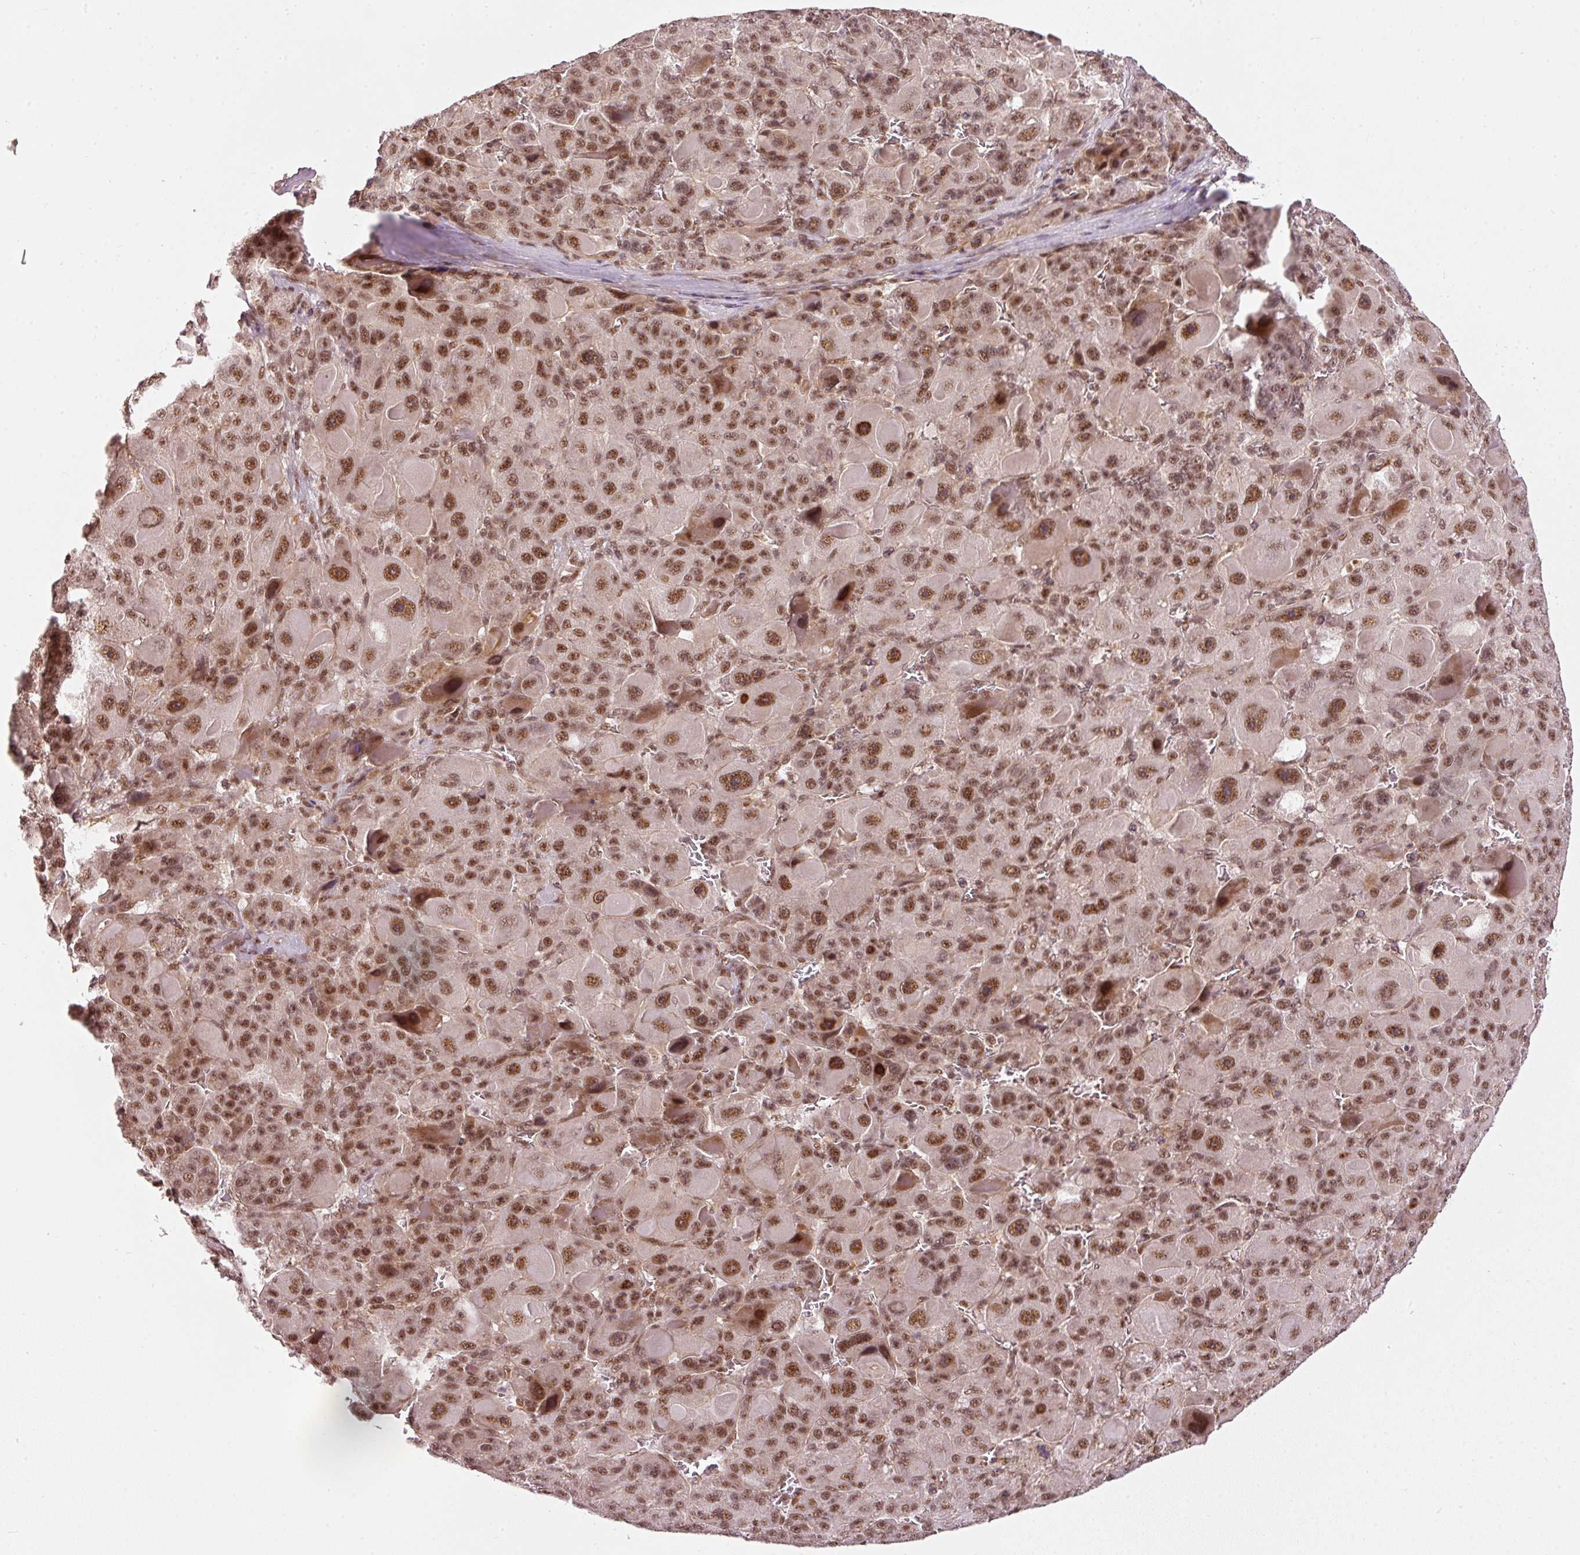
{"staining": {"intensity": "moderate", "quantity": ">75%", "location": "nuclear"}, "tissue": "liver cancer", "cell_type": "Tumor cells", "image_type": "cancer", "snomed": [{"axis": "morphology", "description": "Carcinoma, Hepatocellular, NOS"}, {"axis": "topography", "description": "Liver"}], "caption": "Liver cancer stained with a protein marker exhibits moderate staining in tumor cells.", "gene": "THOC6", "patient": {"sex": "male", "age": 76}}